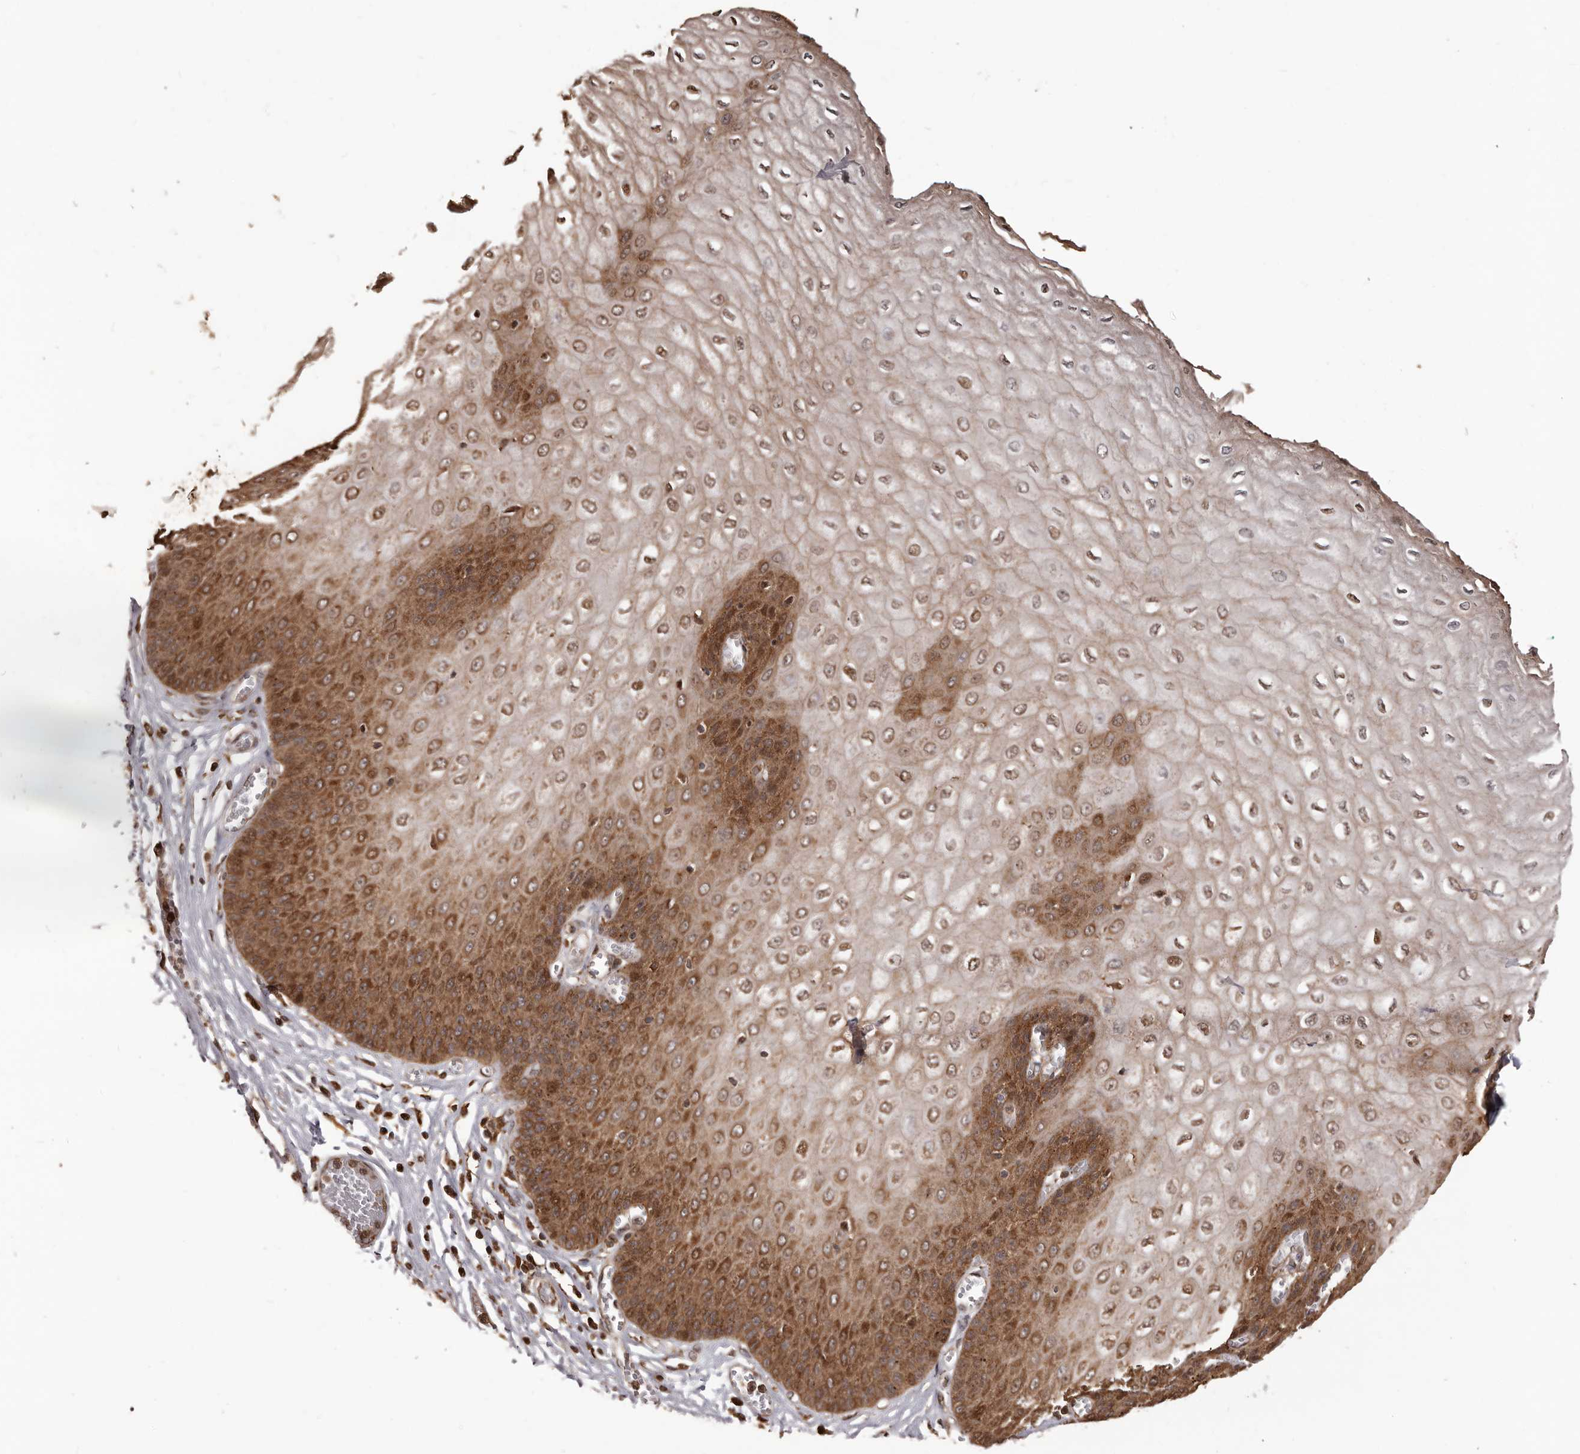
{"staining": {"intensity": "strong", "quantity": "25%-75%", "location": "cytoplasmic/membranous"}, "tissue": "esophagus", "cell_type": "Squamous epithelial cells", "image_type": "normal", "snomed": [{"axis": "morphology", "description": "Normal tissue, NOS"}, {"axis": "topography", "description": "Esophagus"}], "caption": "High-power microscopy captured an IHC photomicrograph of normal esophagus, revealing strong cytoplasmic/membranous expression in approximately 25%-75% of squamous epithelial cells.", "gene": "MTO1", "patient": {"sex": "male", "age": 60}}